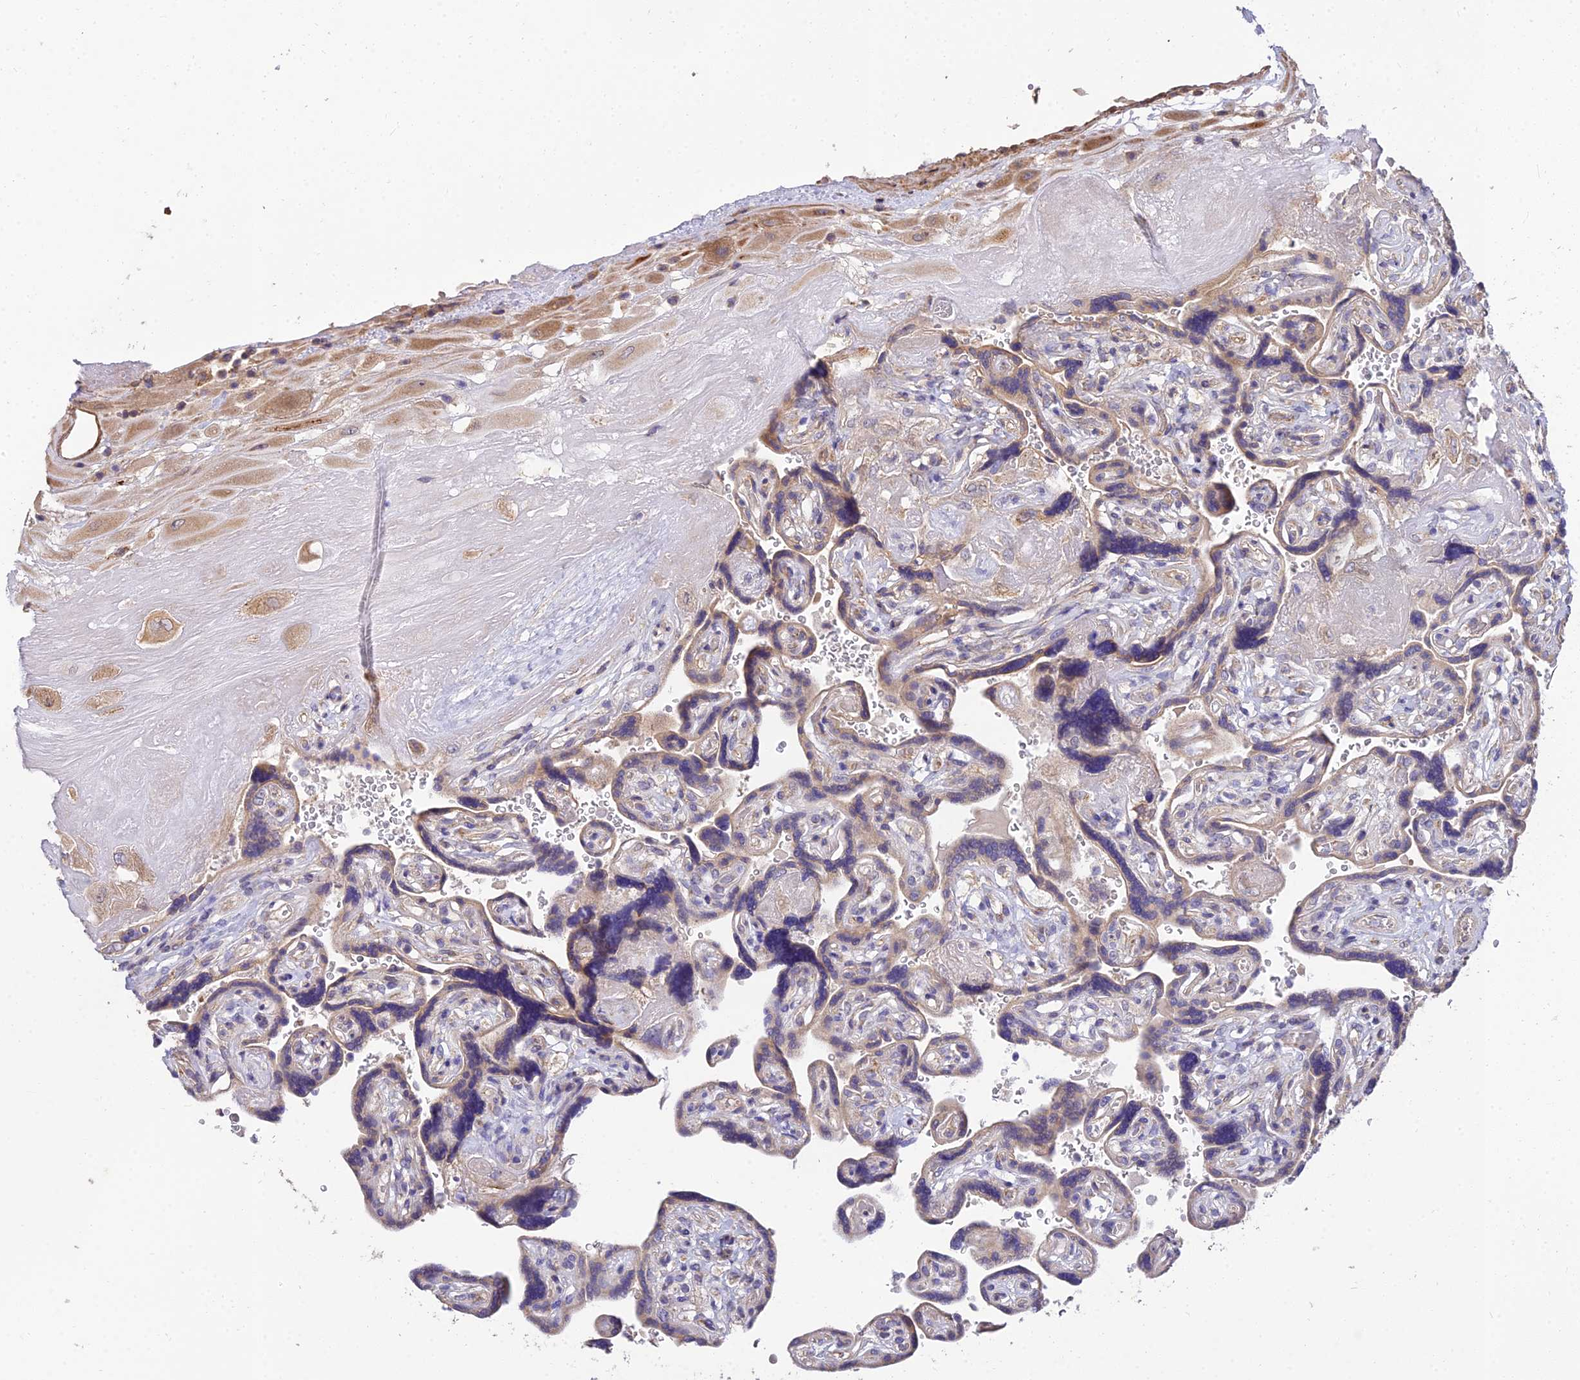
{"staining": {"intensity": "moderate", "quantity": ">75%", "location": "cytoplasmic/membranous"}, "tissue": "placenta", "cell_type": "Decidual cells", "image_type": "normal", "snomed": [{"axis": "morphology", "description": "Normal tissue, NOS"}, {"axis": "topography", "description": "Placenta"}], "caption": "DAB (3,3'-diaminobenzidine) immunohistochemical staining of unremarkable human placenta demonstrates moderate cytoplasmic/membranous protein positivity in about >75% of decidual cells.", "gene": "ARL8A", "patient": {"sex": "female", "age": 32}}